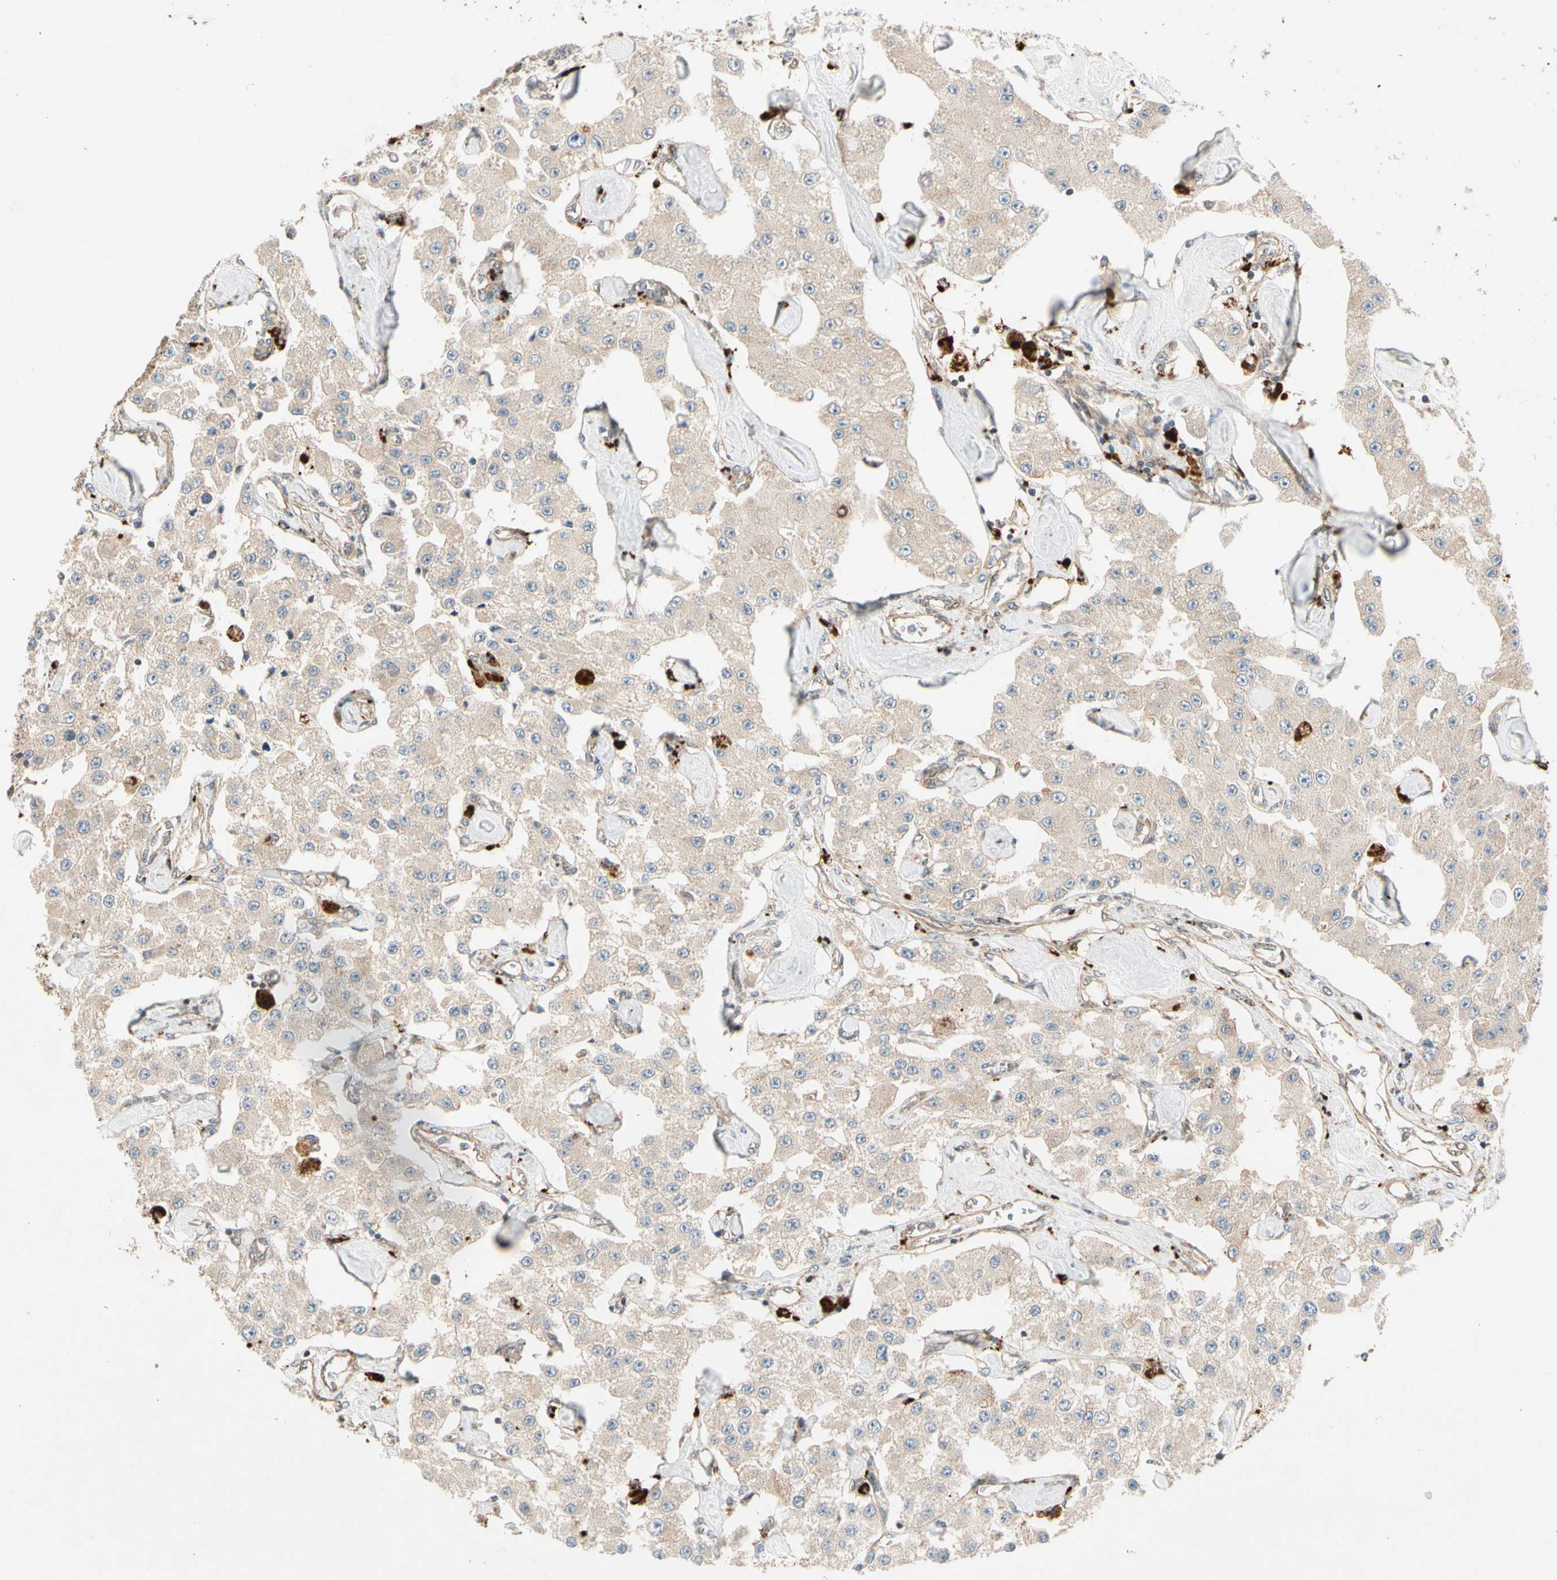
{"staining": {"intensity": "weak", "quantity": ">75%", "location": "cytoplasmic/membranous"}, "tissue": "carcinoid", "cell_type": "Tumor cells", "image_type": "cancer", "snomed": [{"axis": "morphology", "description": "Carcinoid, malignant, NOS"}, {"axis": "topography", "description": "Pancreas"}], "caption": "Carcinoid (malignant) tissue displays weak cytoplasmic/membranous staining in about >75% of tumor cells The protein of interest is stained brown, and the nuclei are stained in blue (DAB (3,3'-diaminobenzidine) IHC with brightfield microscopy, high magnification).", "gene": "PHYH", "patient": {"sex": "male", "age": 41}}